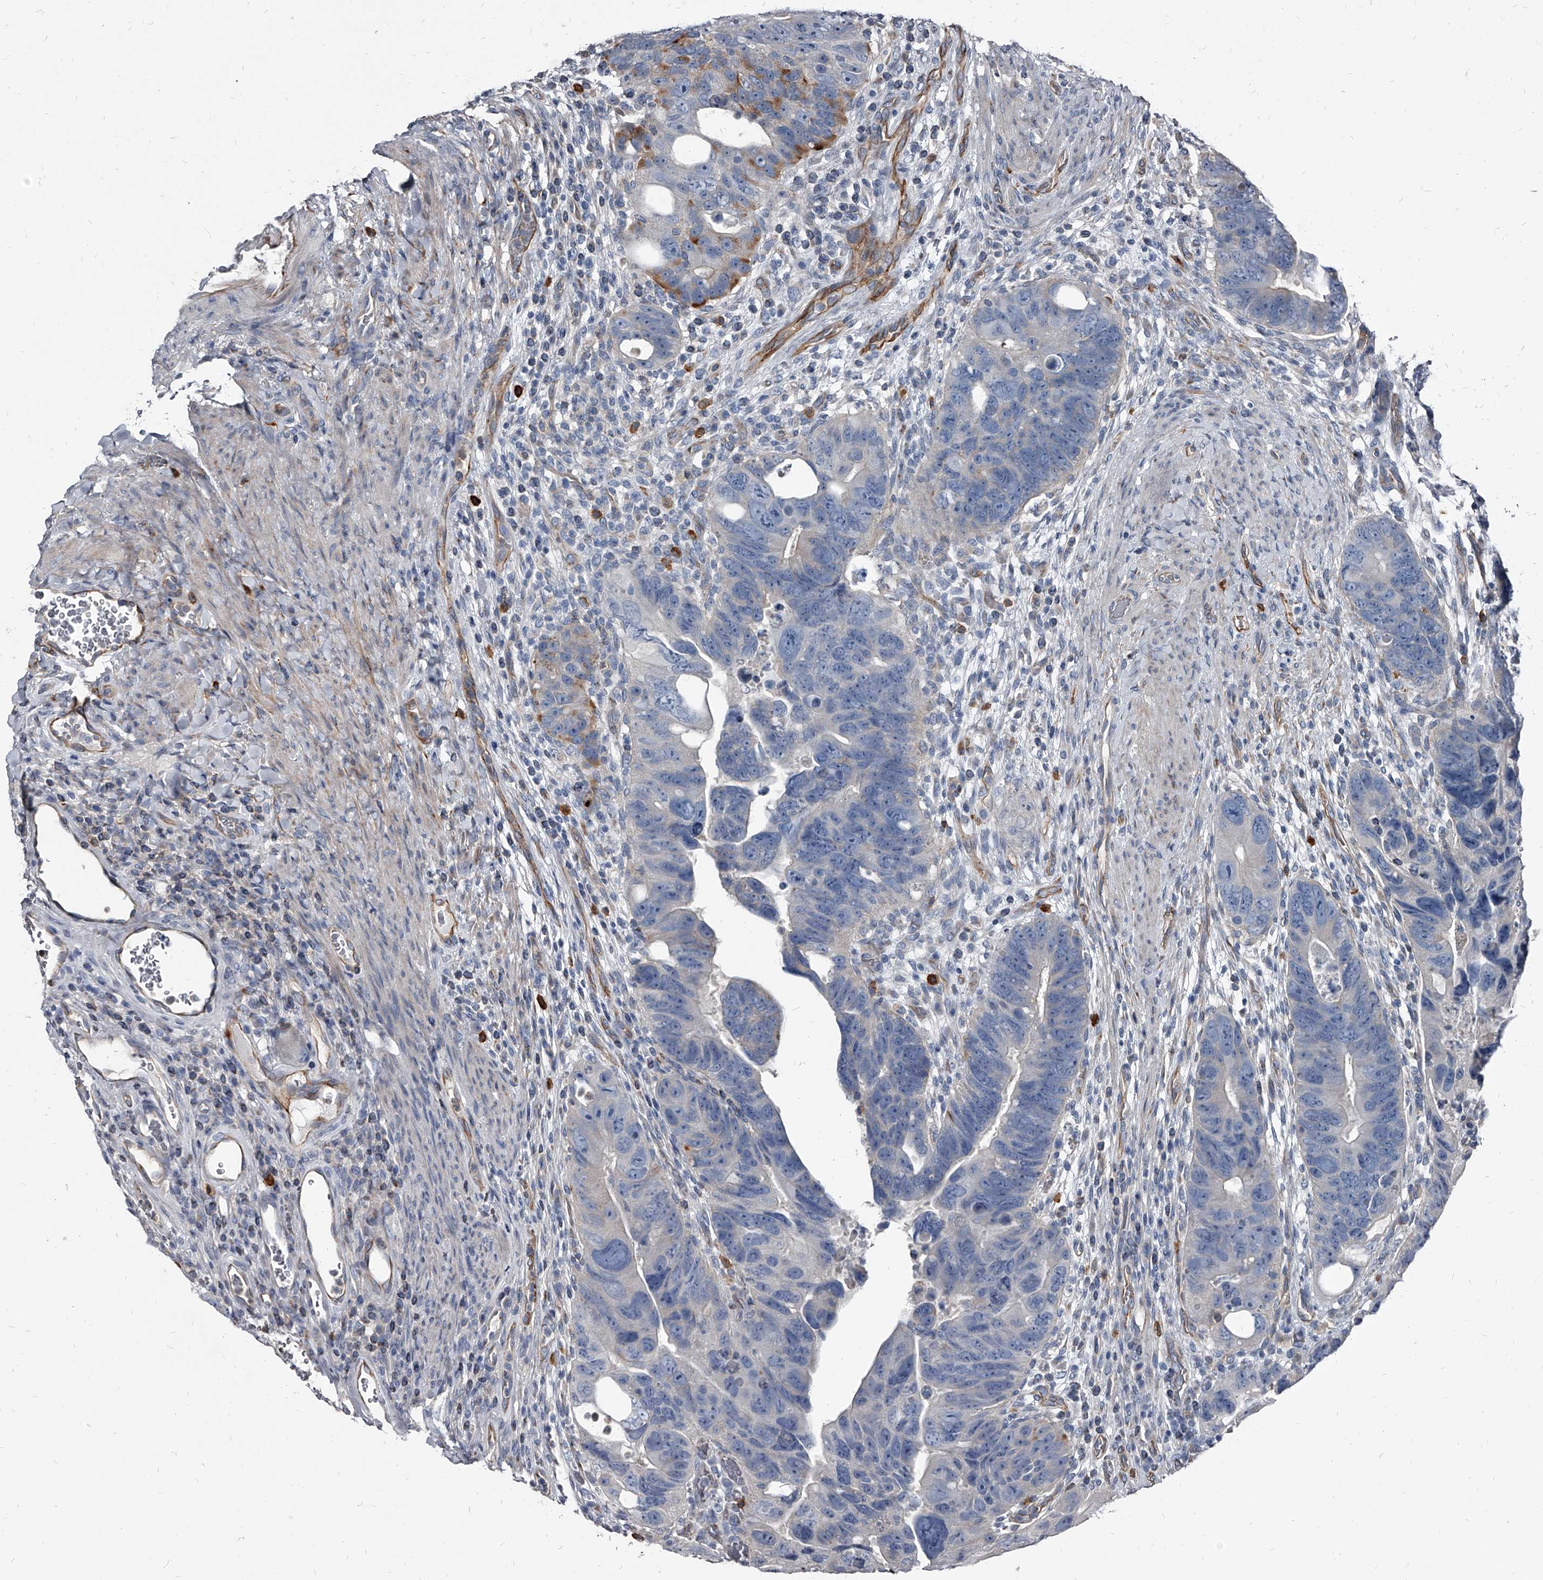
{"staining": {"intensity": "weak", "quantity": "<25%", "location": "cytoplasmic/membranous"}, "tissue": "colorectal cancer", "cell_type": "Tumor cells", "image_type": "cancer", "snomed": [{"axis": "morphology", "description": "Adenocarcinoma, NOS"}, {"axis": "topography", "description": "Rectum"}], "caption": "Immunohistochemistry micrograph of colorectal cancer (adenocarcinoma) stained for a protein (brown), which reveals no expression in tumor cells. (DAB (3,3'-diaminobenzidine) immunohistochemistry (IHC) with hematoxylin counter stain).", "gene": "PGLYRP3", "patient": {"sex": "male", "age": 59}}